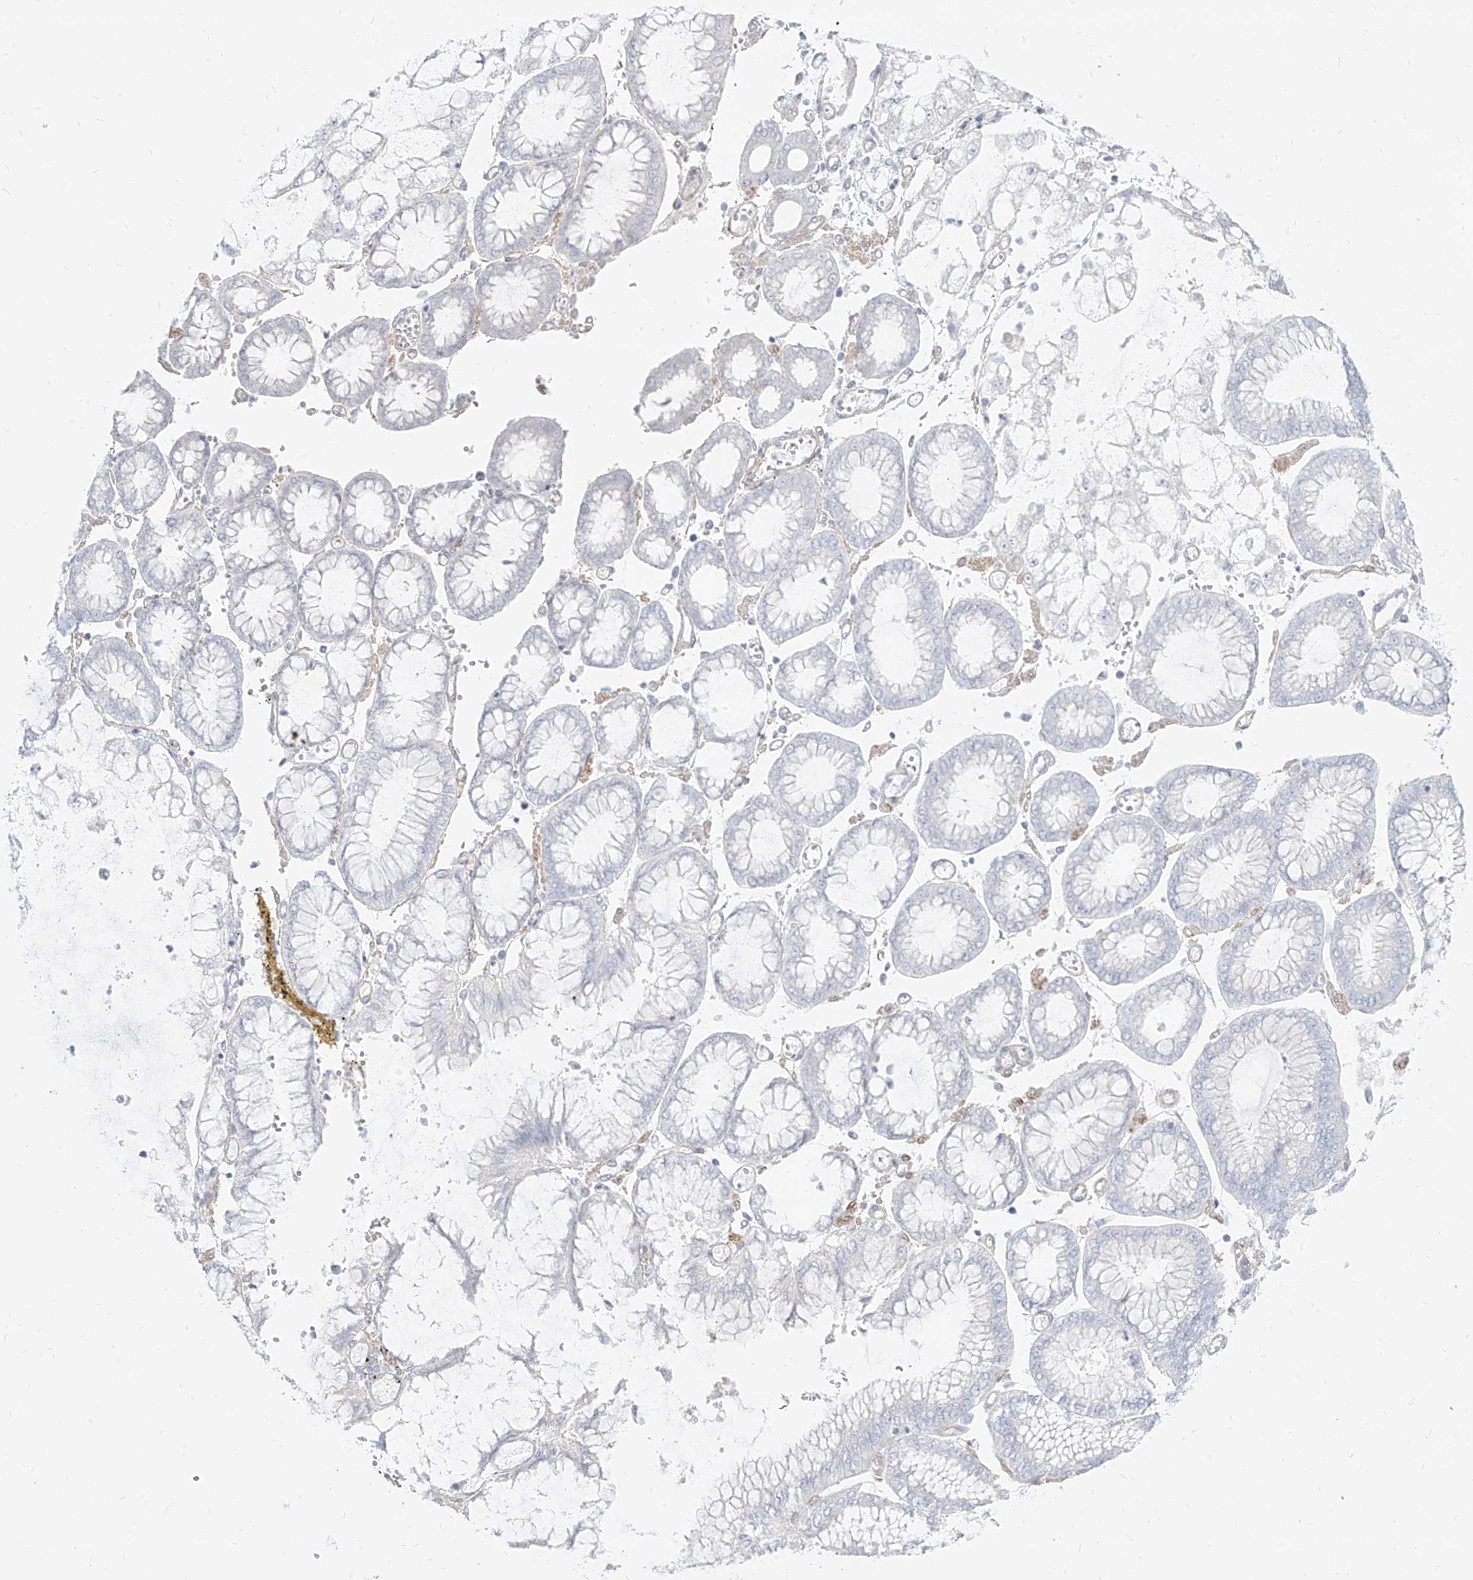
{"staining": {"intensity": "negative", "quantity": "none", "location": "none"}, "tissue": "stomach cancer", "cell_type": "Tumor cells", "image_type": "cancer", "snomed": [{"axis": "morphology", "description": "Adenocarcinoma, NOS"}, {"axis": "topography", "description": "Stomach"}], "caption": "An immunohistochemistry photomicrograph of stomach cancer is shown. There is no staining in tumor cells of stomach cancer.", "gene": "ITPKB", "patient": {"sex": "male", "age": 76}}